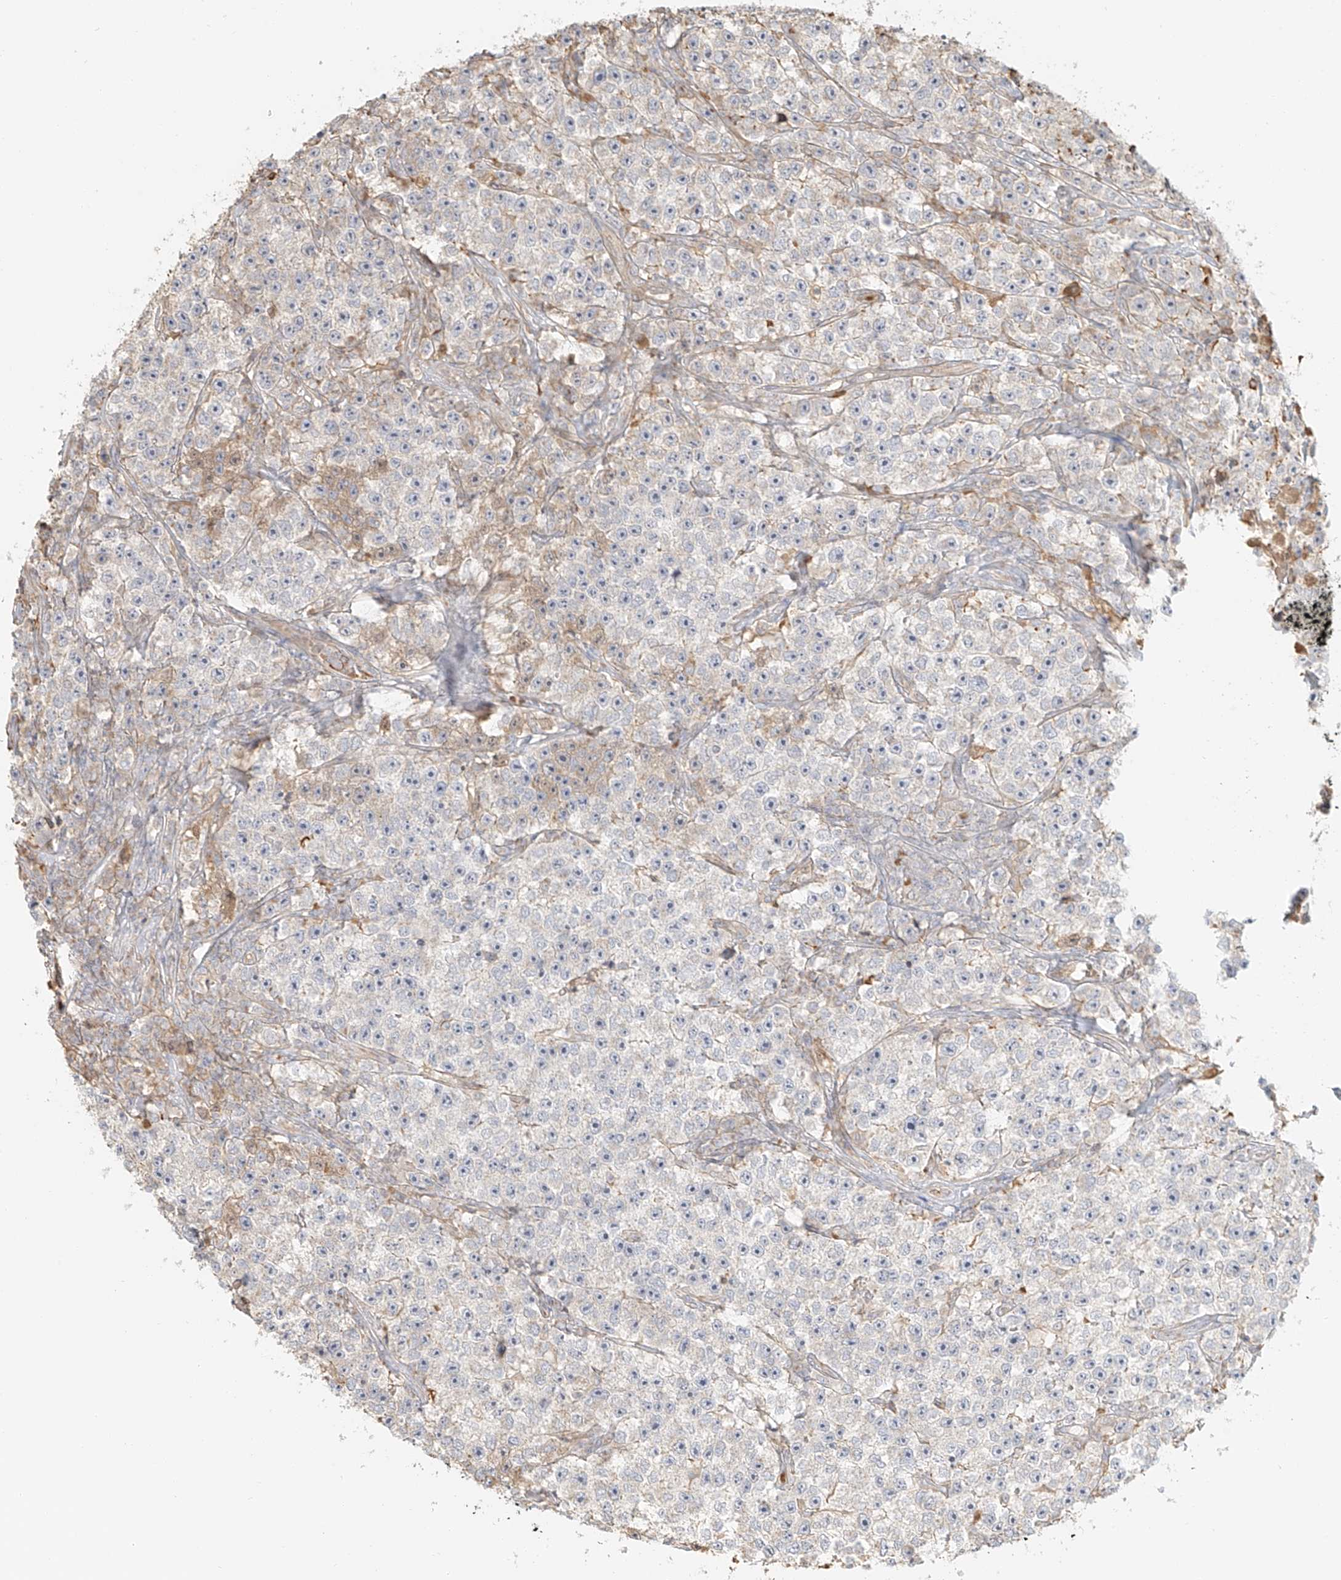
{"staining": {"intensity": "negative", "quantity": "none", "location": "none"}, "tissue": "testis cancer", "cell_type": "Tumor cells", "image_type": "cancer", "snomed": [{"axis": "morphology", "description": "Seminoma, NOS"}, {"axis": "topography", "description": "Testis"}], "caption": "An image of seminoma (testis) stained for a protein reveals no brown staining in tumor cells. (Stains: DAB IHC with hematoxylin counter stain, Microscopy: brightfield microscopy at high magnification).", "gene": "UPK1B", "patient": {"sex": "male", "age": 22}}